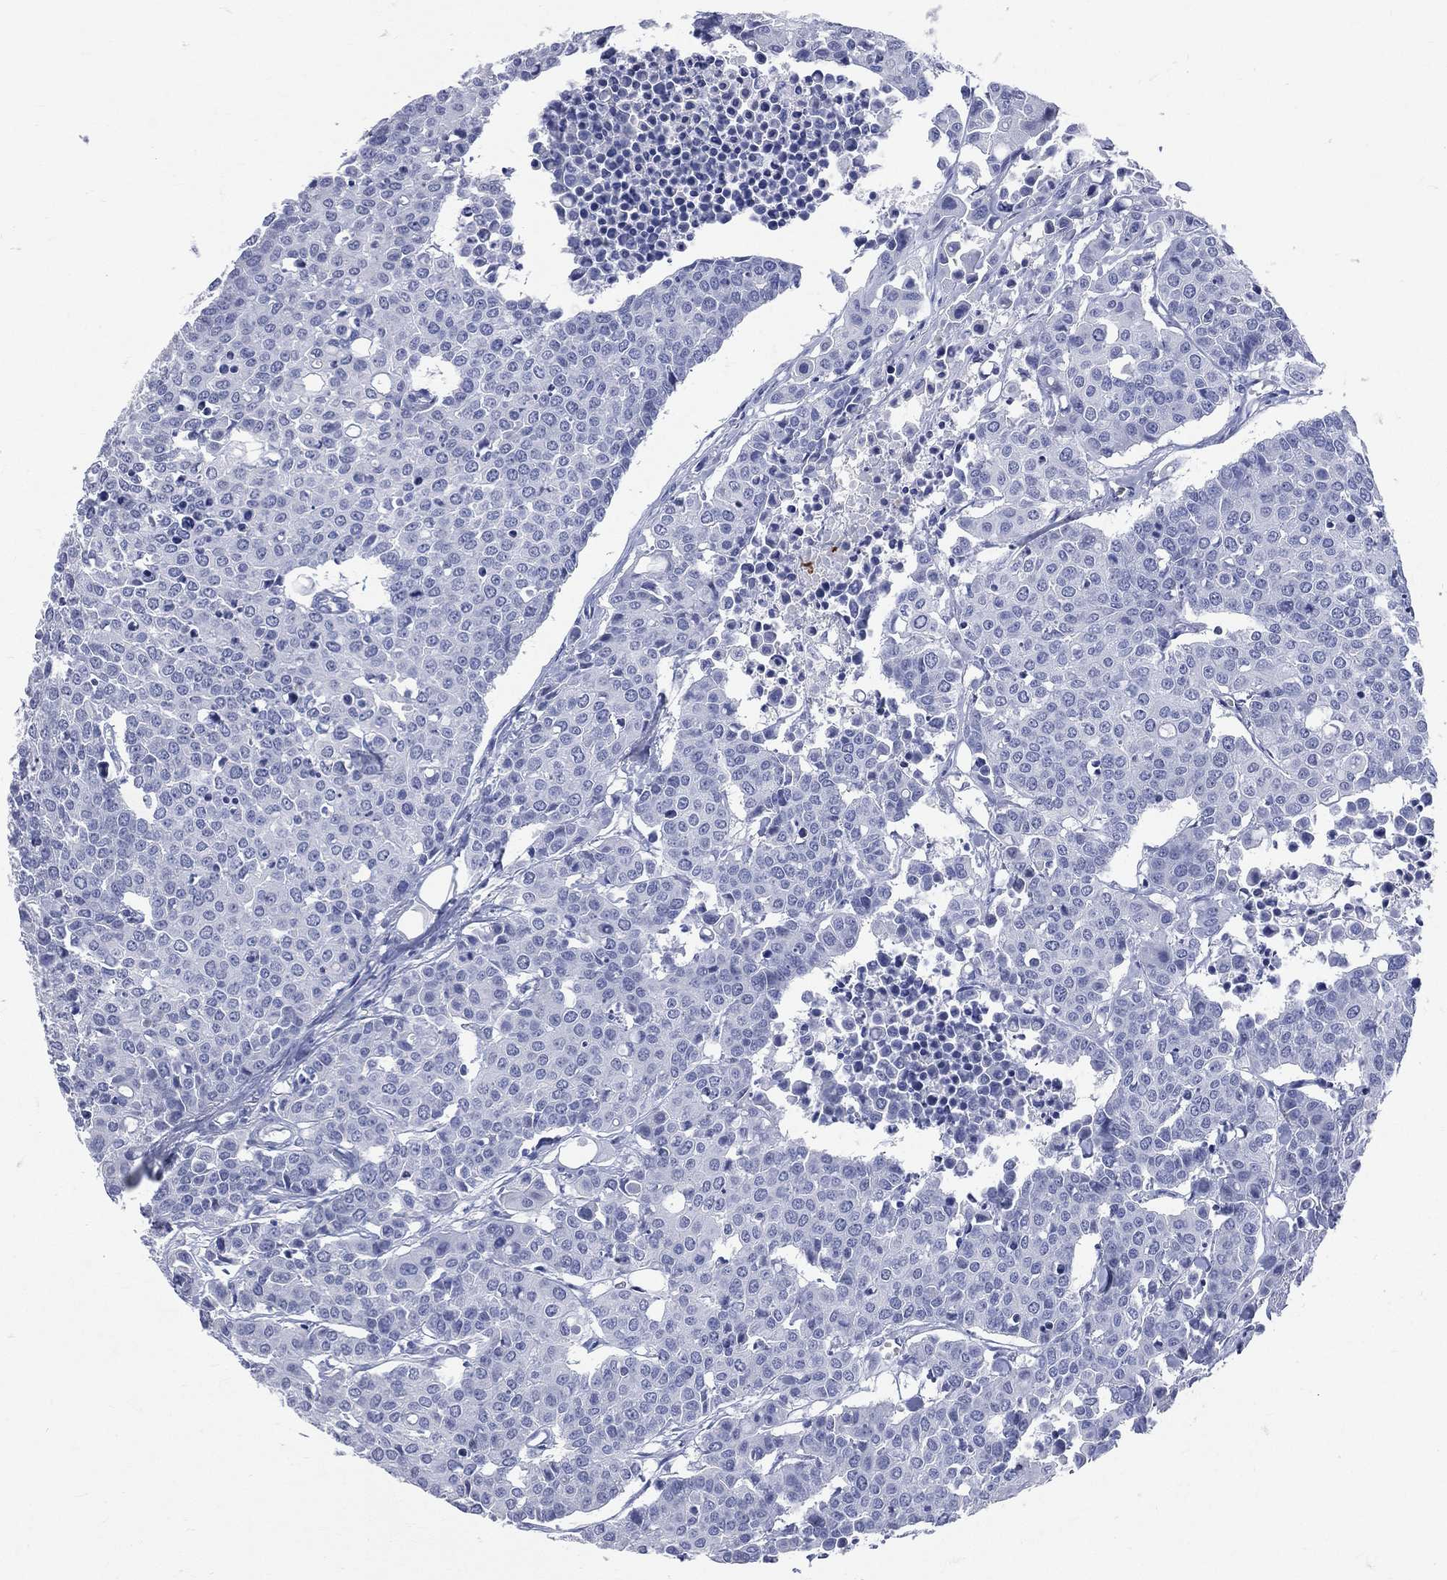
{"staining": {"intensity": "negative", "quantity": "none", "location": "none"}, "tissue": "carcinoid", "cell_type": "Tumor cells", "image_type": "cancer", "snomed": [{"axis": "morphology", "description": "Carcinoid, malignant, NOS"}, {"axis": "topography", "description": "Colon"}], "caption": "DAB (3,3'-diaminobenzidine) immunohistochemical staining of human carcinoid shows no significant staining in tumor cells.", "gene": "PGLYRP1", "patient": {"sex": "male", "age": 81}}